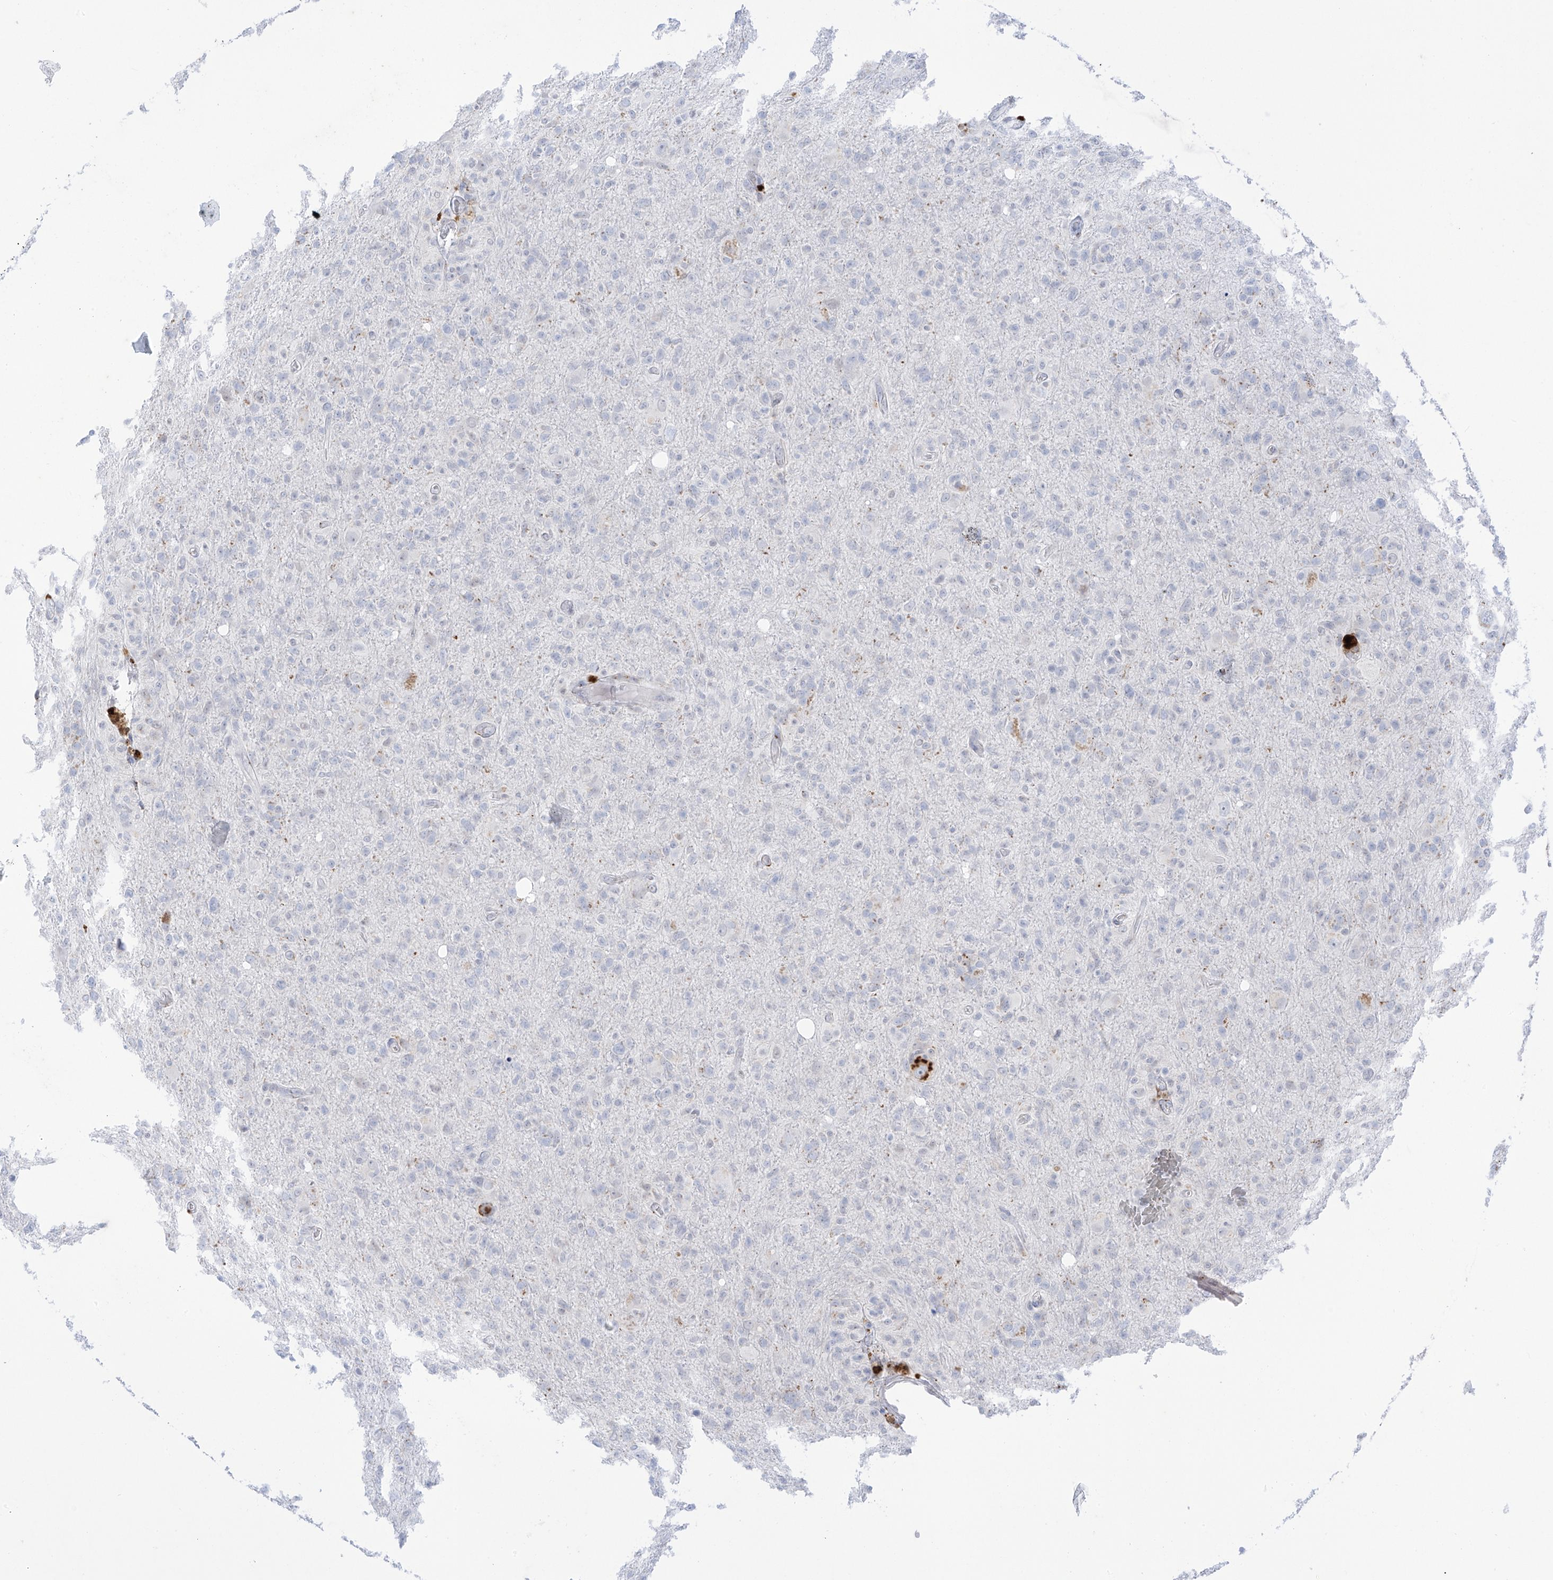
{"staining": {"intensity": "negative", "quantity": "none", "location": "none"}, "tissue": "glioma", "cell_type": "Tumor cells", "image_type": "cancer", "snomed": [{"axis": "morphology", "description": "Glioma, malignant, High grade"}, {"axis": "topography", "description": "Brain"}], "caption": "High magnification brightfield microscopy of glioma stained with DAB (3,3'-diaminobenzidine) (brown) and counterstained with hematoxylin (blue): tumor cells show no significant expression.", "gene": "PSPH", "patient": {"sex": "female", "age": 57}}